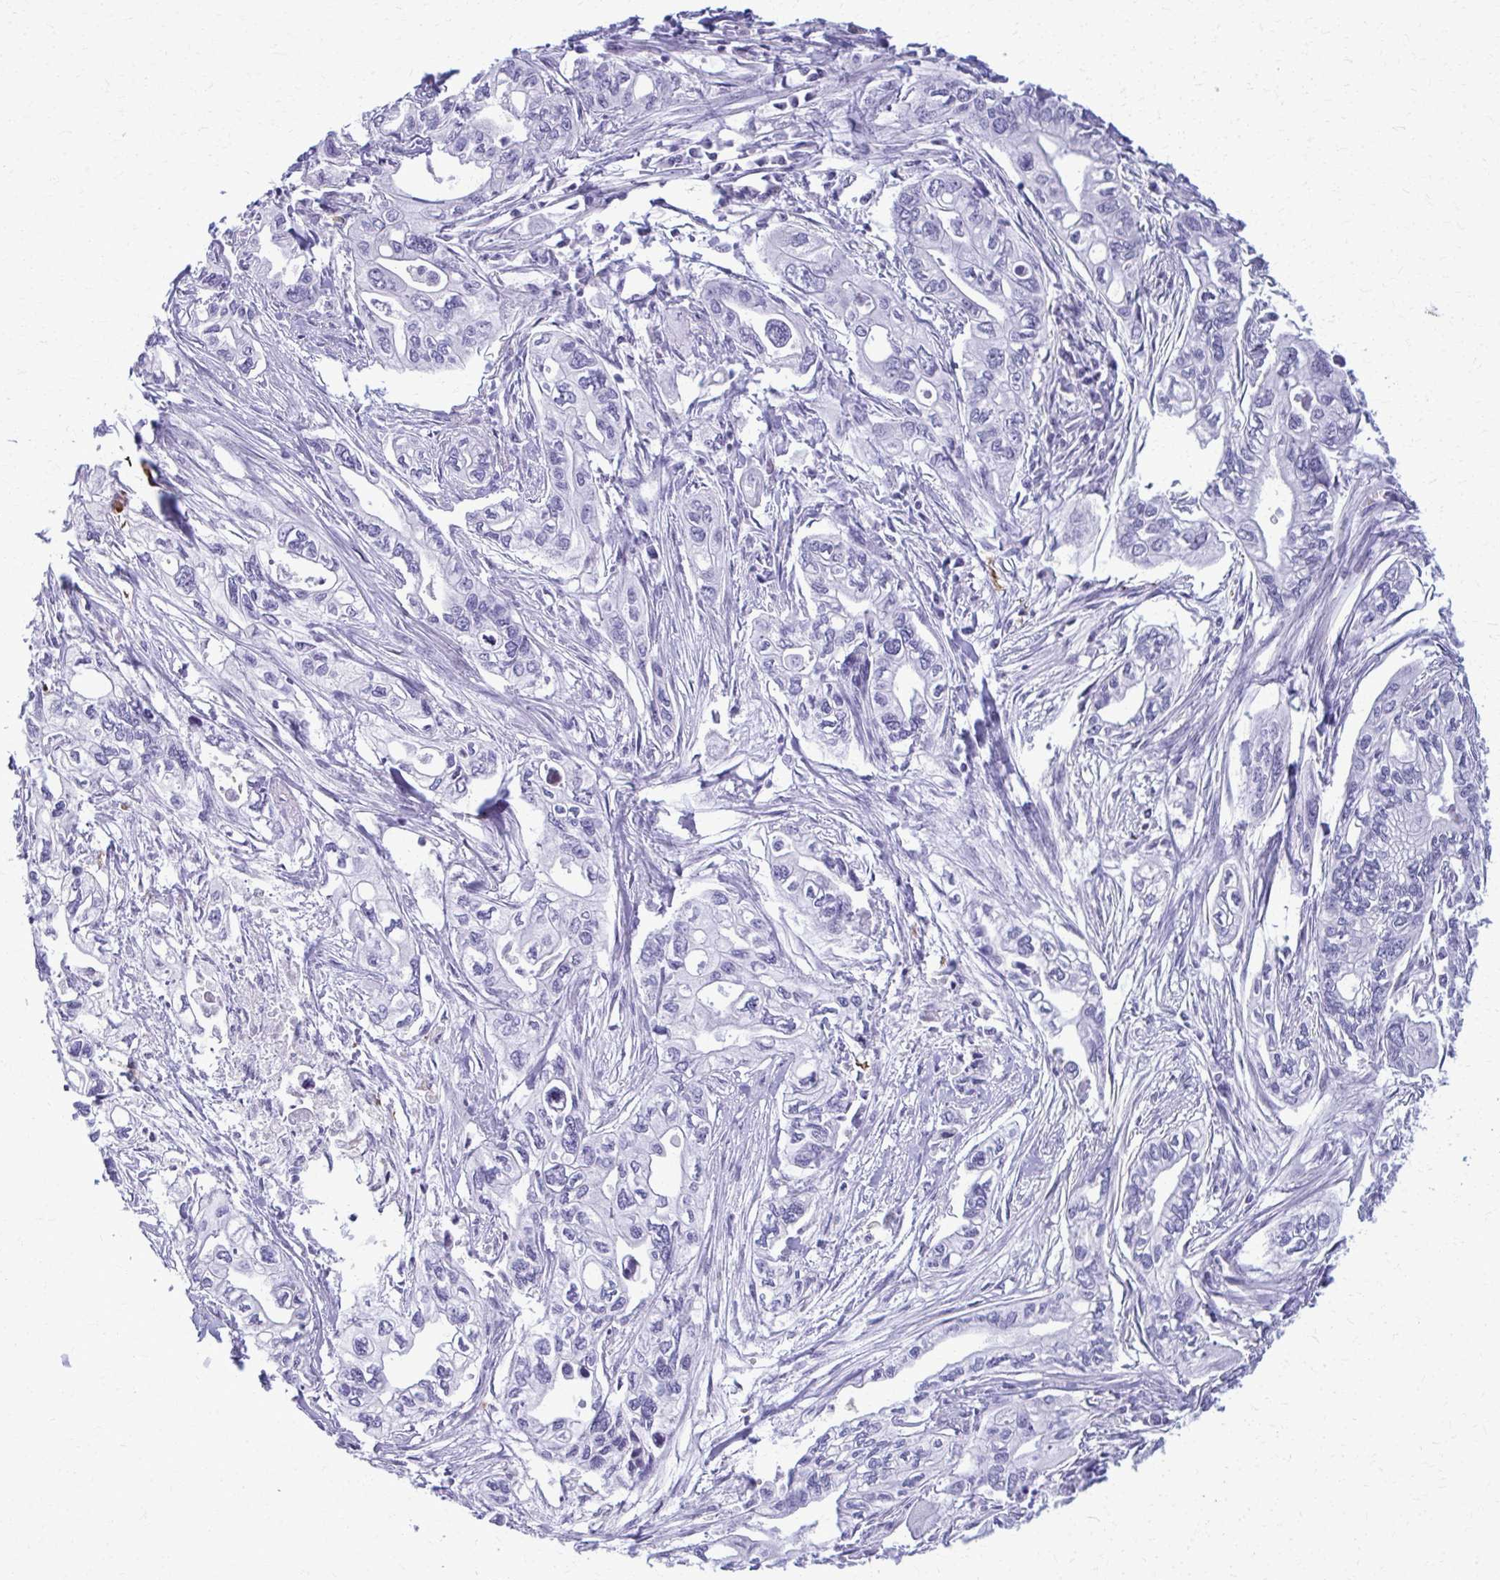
{"staining": {"intensity": "negative", "quantity": "none", "location": "none"}, "tissue": "pancreatic cancer", "cell_type": "Tumor cells", "image_type": "cancer", "snomed": [{"axis": "morphology", "description": "Adenocarcinoma, NOS"}, {"axis": "topography", "description": "Pancreas"}], "caption": "Pancreatic cancer (adenocarcinoma) stained for a protein using IHC displays no staining tumor cells.", "gene": "ACSM2B", "patient": {"sex": "male", "age": 68}}